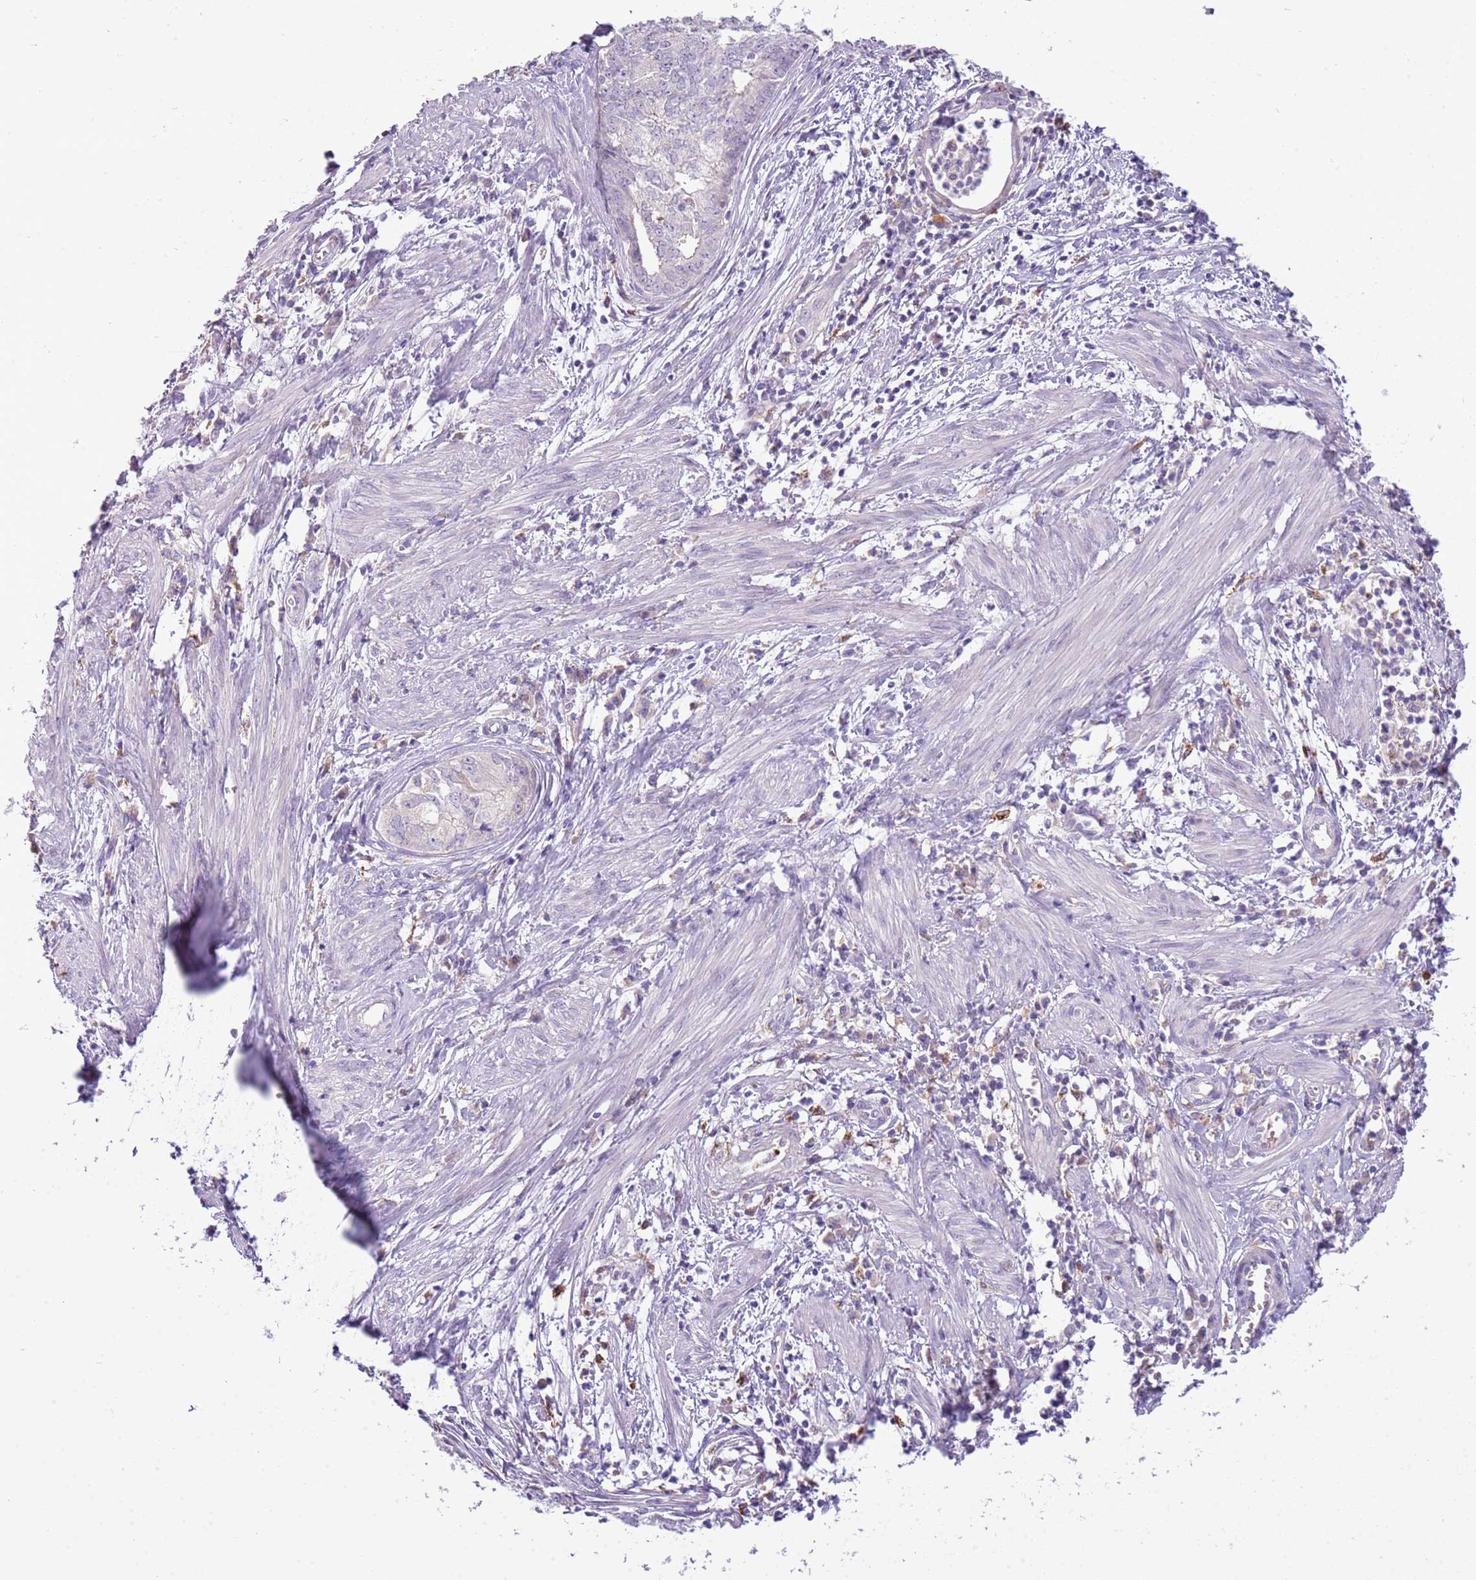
{"staining": {"intensity": "negative", "quantity": "none", "location": "none"}, "tissue": "endometrial cancer", "cell_type": "Tumor cells", "image_type": "cancer", "snomed": [{"axis": "morphology", "description": "Adenocarcinoma, NOS"}, {"axis": "topography", "description": "Endometrium"}], "caption": "Immunohistochemistry (IHC) of endometrial cancer (adenocarcinoma) displays no expression in tumor cells.", "gene": "SCAMP5", "patient": {"sex": "female", "age": 68}}